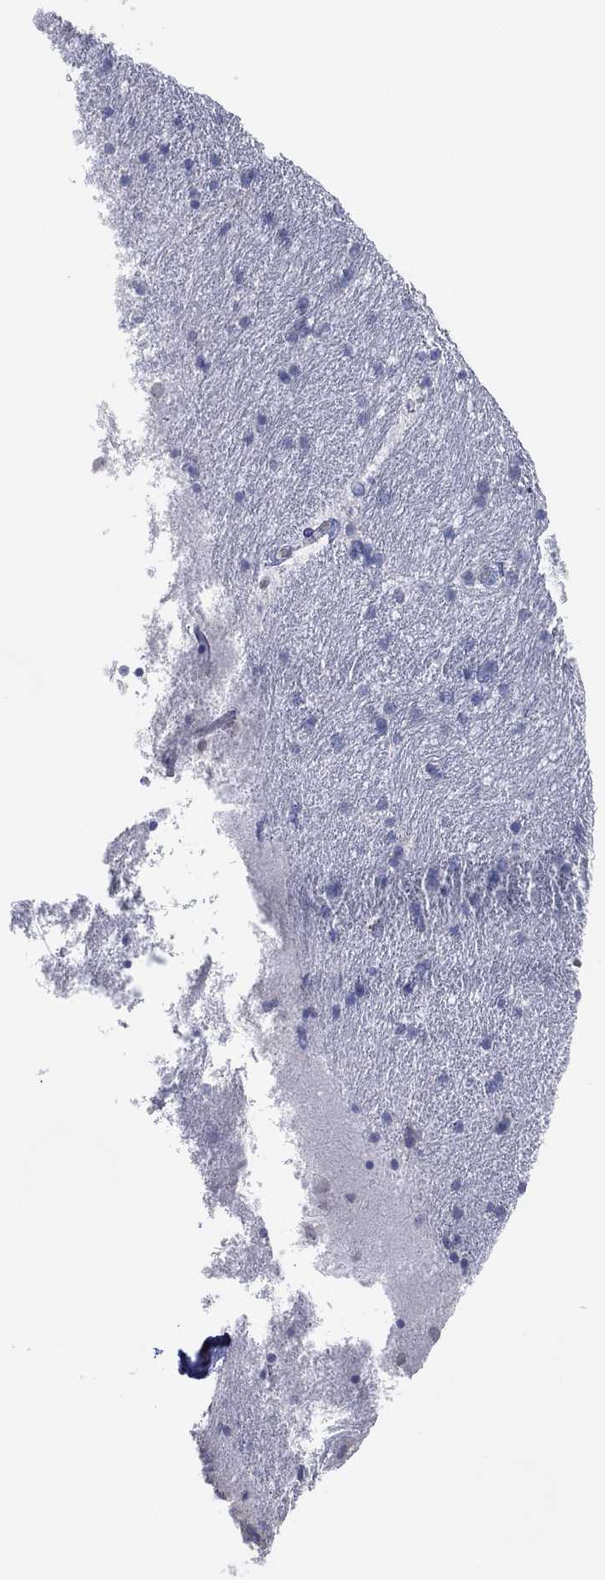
{"staining": {"intensity": "negative", "quantity": "none", "location": "none"}, "tissue": "hippocampus", "cell_type": "Glial cells", "image_type": "normal", "snomed": [{"axis": "morphology", "description": "Normal tissue, NOS"}, {"axis": "topography", "description": "Hippocampus"}], "caption": "This is an IHC micrograph of unremarkable human hippocampus. There is no expression in glial cells.", "gene": "CFTR", "patient": {"sex": "male", "age": 51}}